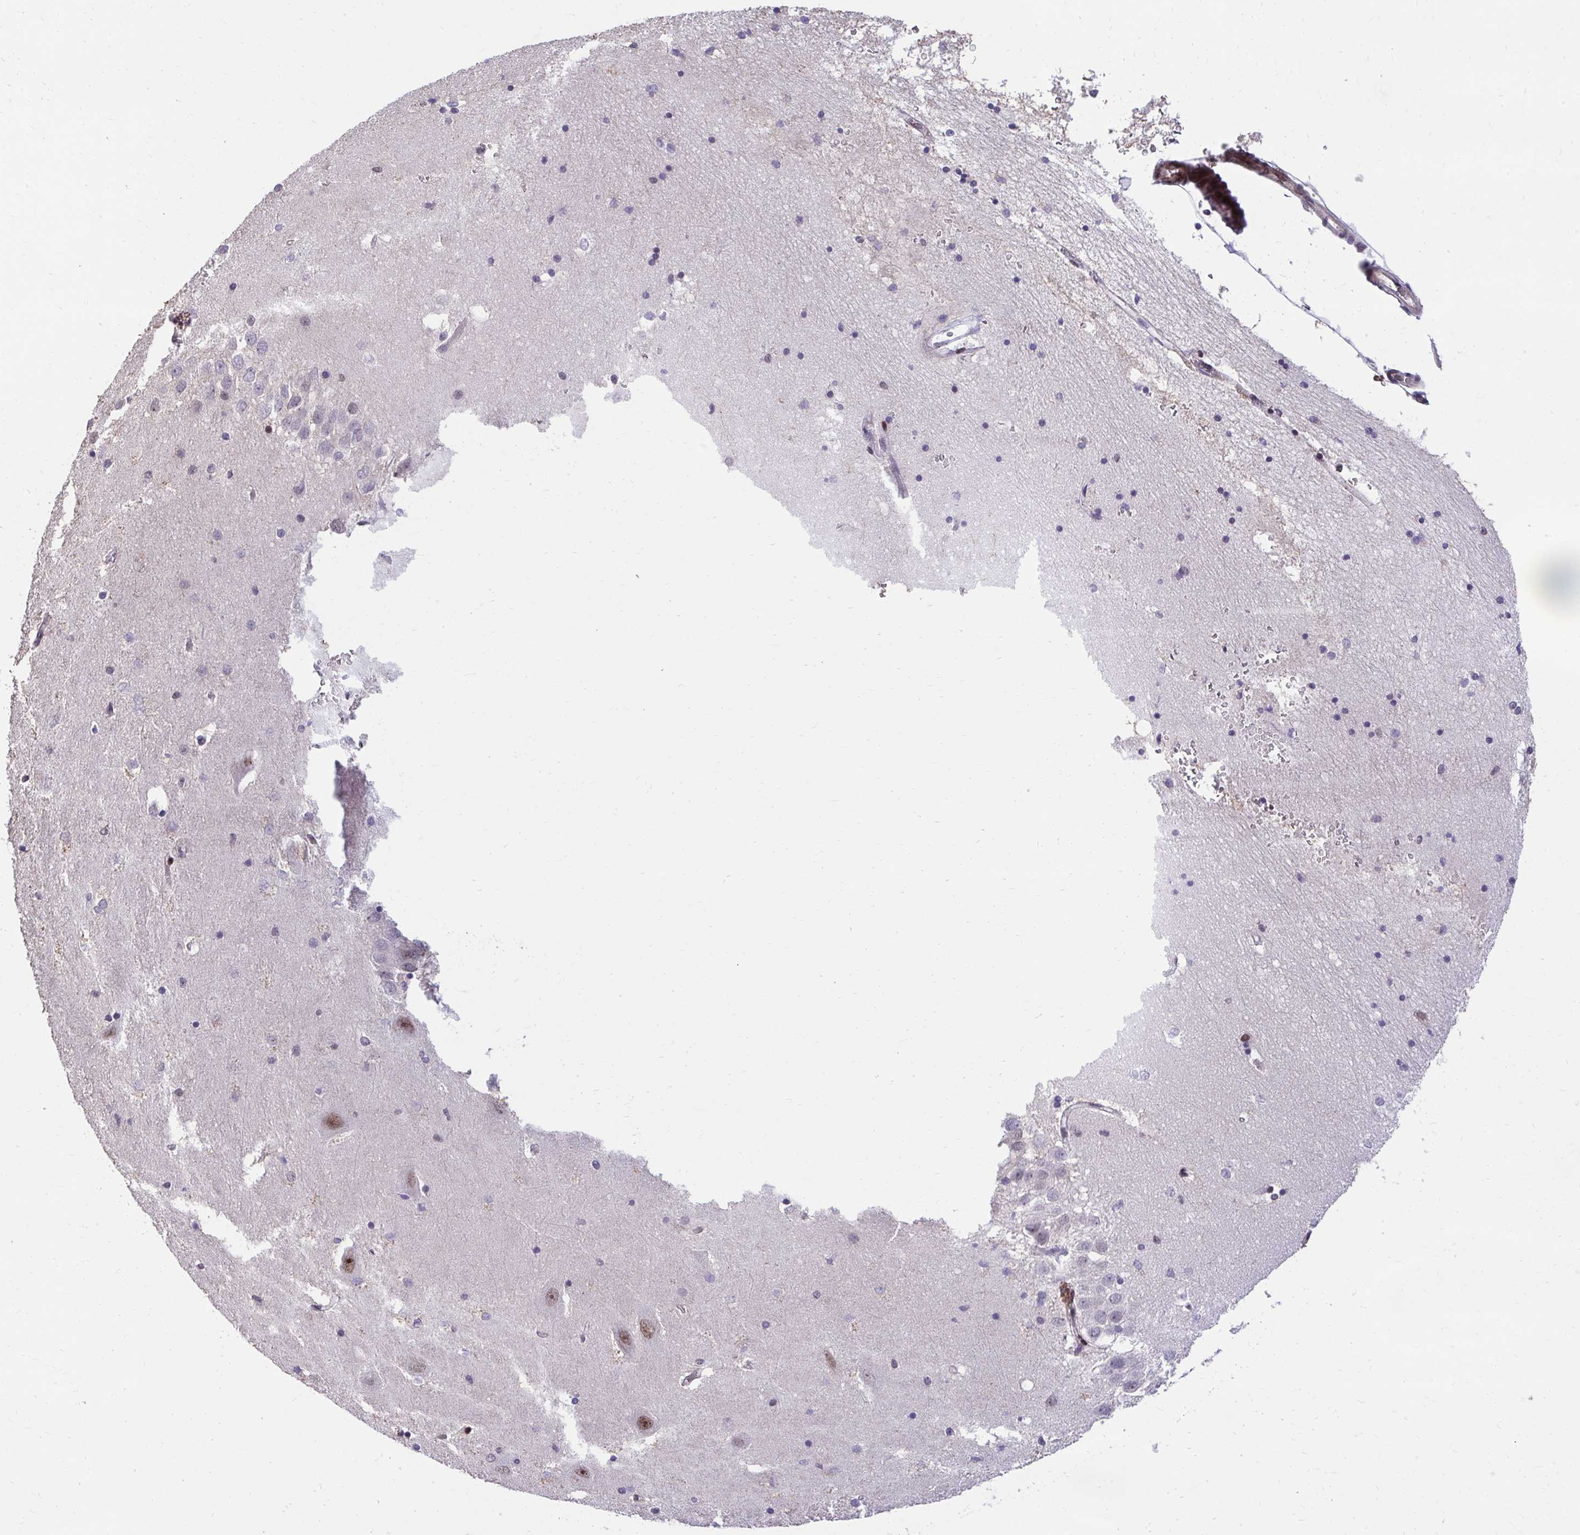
{"staining": {"intensity": "negative", "quantity": "none", "location": "none"}, "tissue": "hippocampus", "cell_type": "Glial cells", "image_type": "normal", "snomed": [{"axis": "morphology", "description": "Normal tissue, NOS"}, {"axis": "topography", "description": "Hippocampus"}], "caption": "Protein analysis of benign hippocampus reveals no significant positivity in glial cells.", "gene": "HOXA4", "patient": {"sex": "male", "age": 58}}